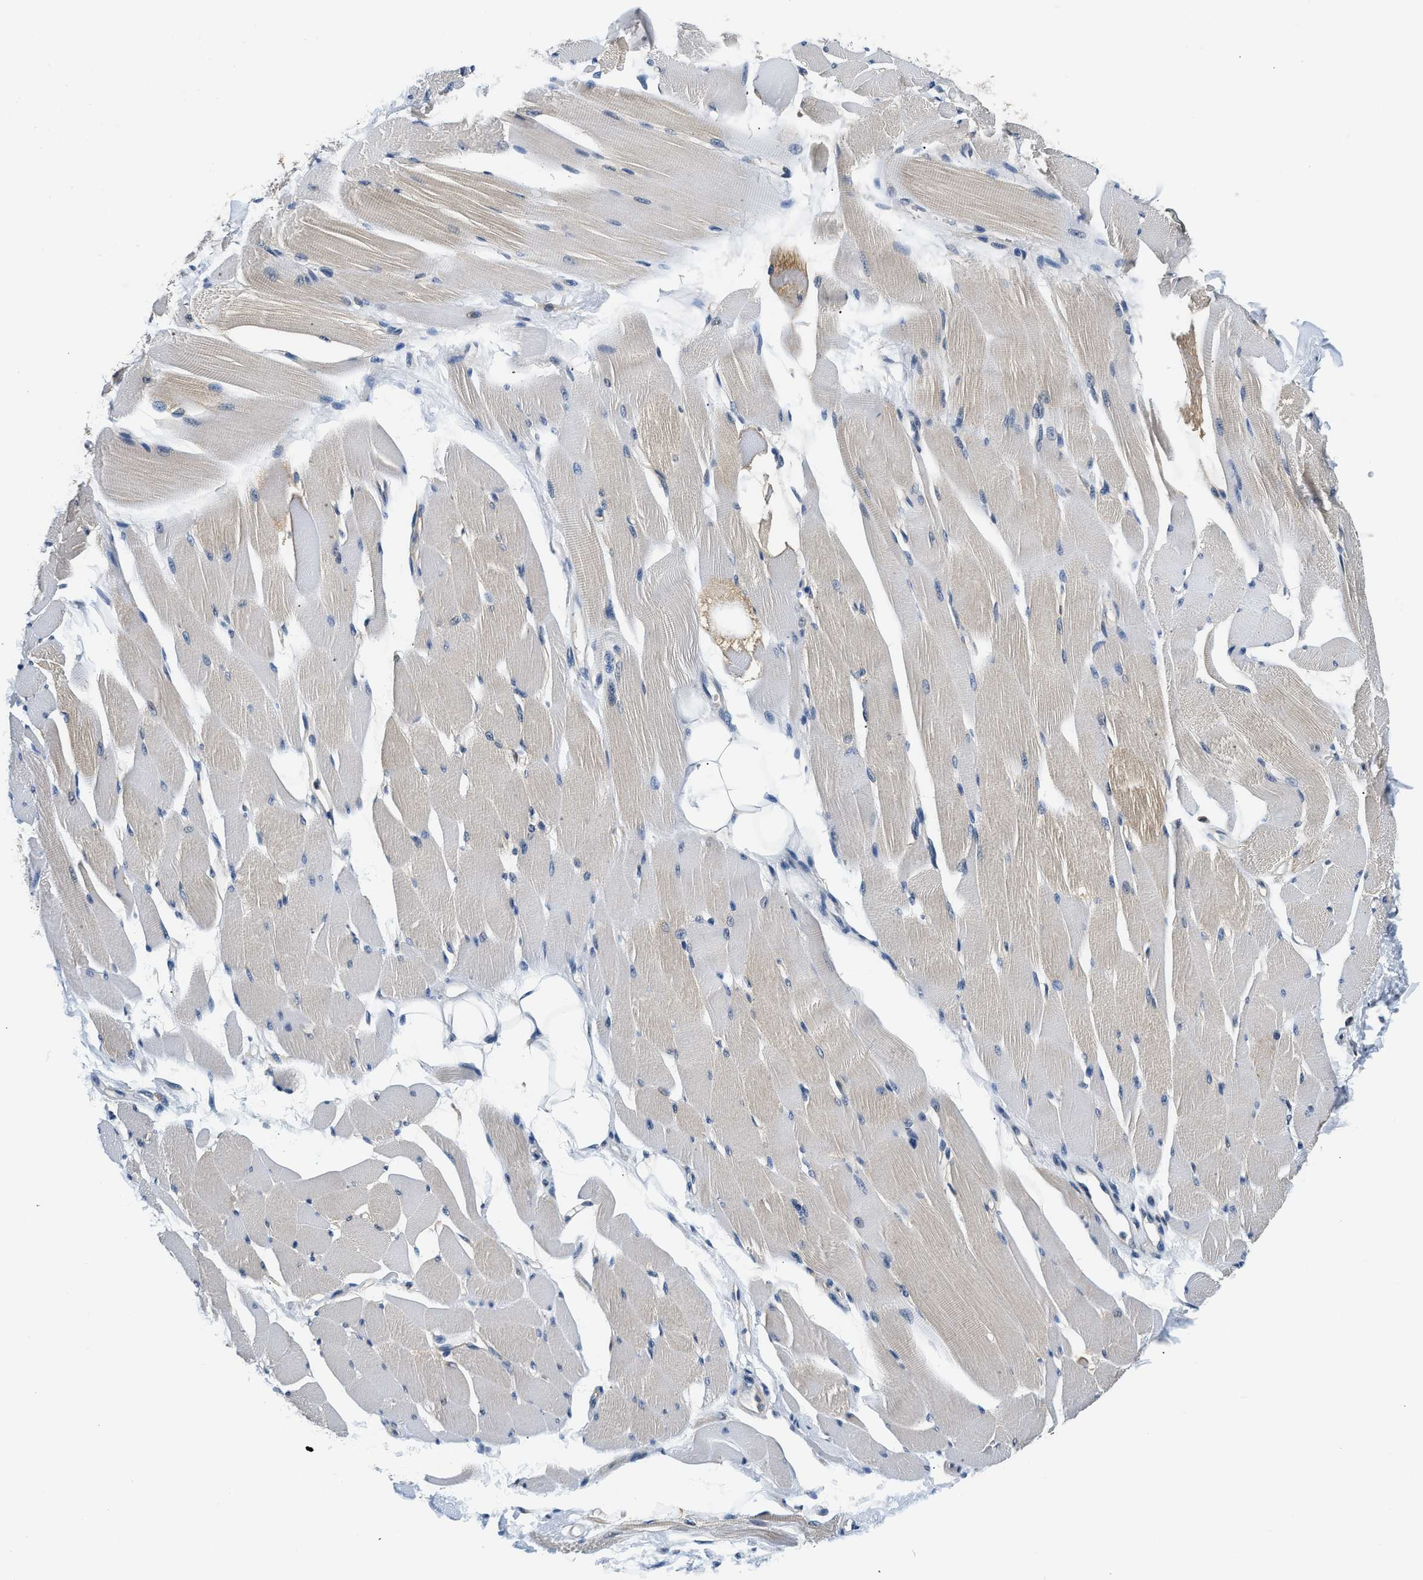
{"staining": {"intensity": "moderate", "quantity": "<25%", "location": "cytoplasmic/membranous"}, "tissue": "skeletal muscle", "cell_type": "Myocytes", "image_type": "normal", "snomed": [{"axis": "morphology", "description": "Normal tissue, NOS"}, {"axis": "topography", "description": "Skeletal muscle"}, {"axis": "topography", "description": "Peripheral nerve tissue"}], "caption": "Moderate cytoplasmic/membranous positivity for a protein is appreciated in about <25% of myocytes of unremarkable skeletal muscle using IHC.", "gene": "BCL7C", "patient": {"sex": "female", "age": 84}}